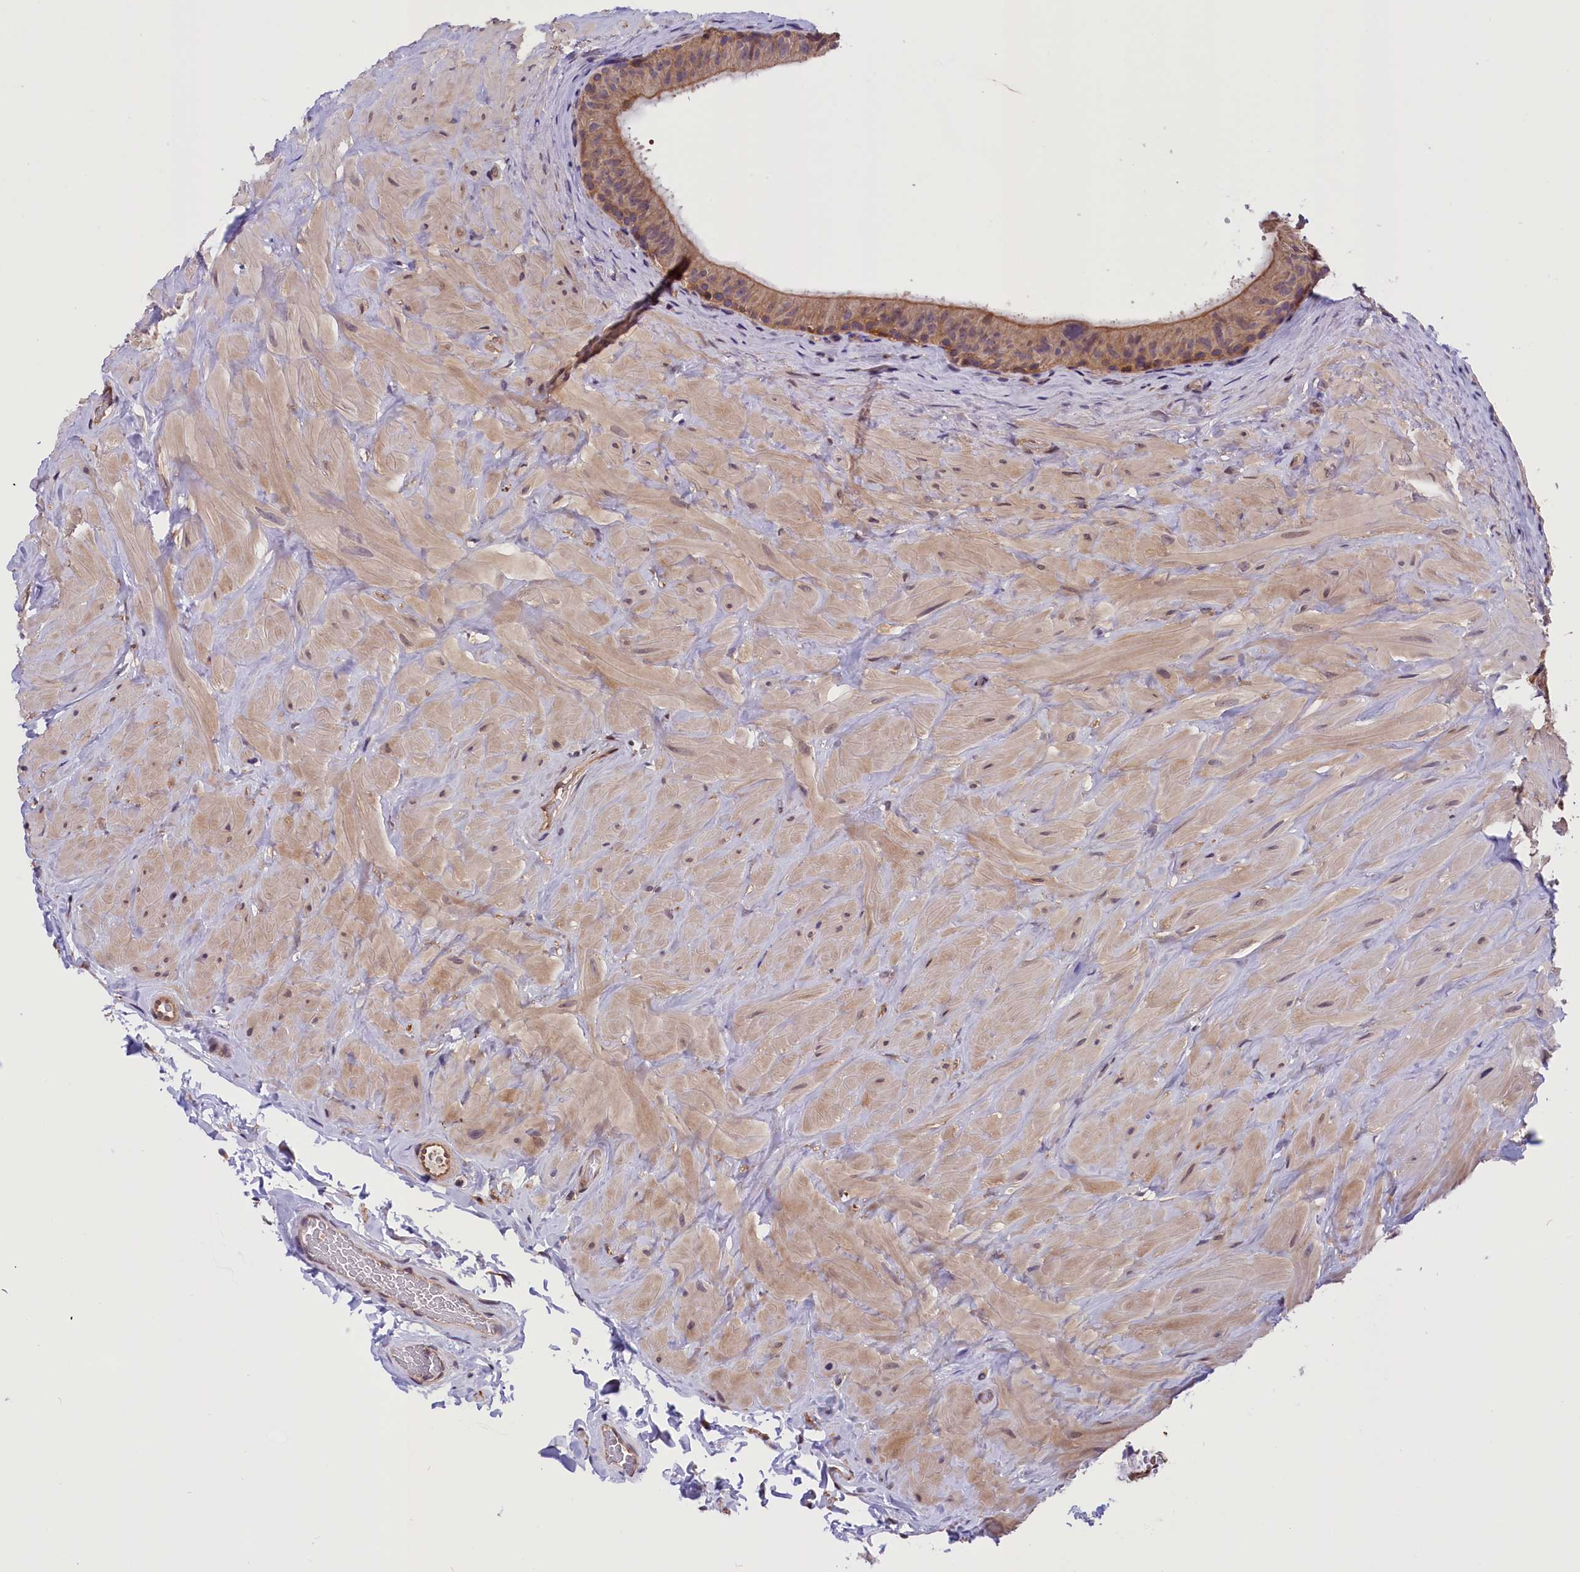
{"staining": {"intensity": "moderate", "quantity": ">75%", "location": "cytoplasmic/membranous"}, "tissue": "epididymis", "cell_type": "Glandular cells", "image_type": "normal", "snomed": [{"axis": "morphology", "description": "Normal tissue, NOS"}, {"axis": "topography", "description": "Soft tissue"}, {"axis": "topography", "description": "Vascular tissue"}, {"axis": "topography", "description": "Epididymis"}], "caption": "Immunohistochemical staining of normal epididymis displays medium levels of moderate cytoplasmic/membranous positivity in approximately >75% of glandular cells.", "gene": "TBCB", "patient": {"sex": "male", "age": 49}}